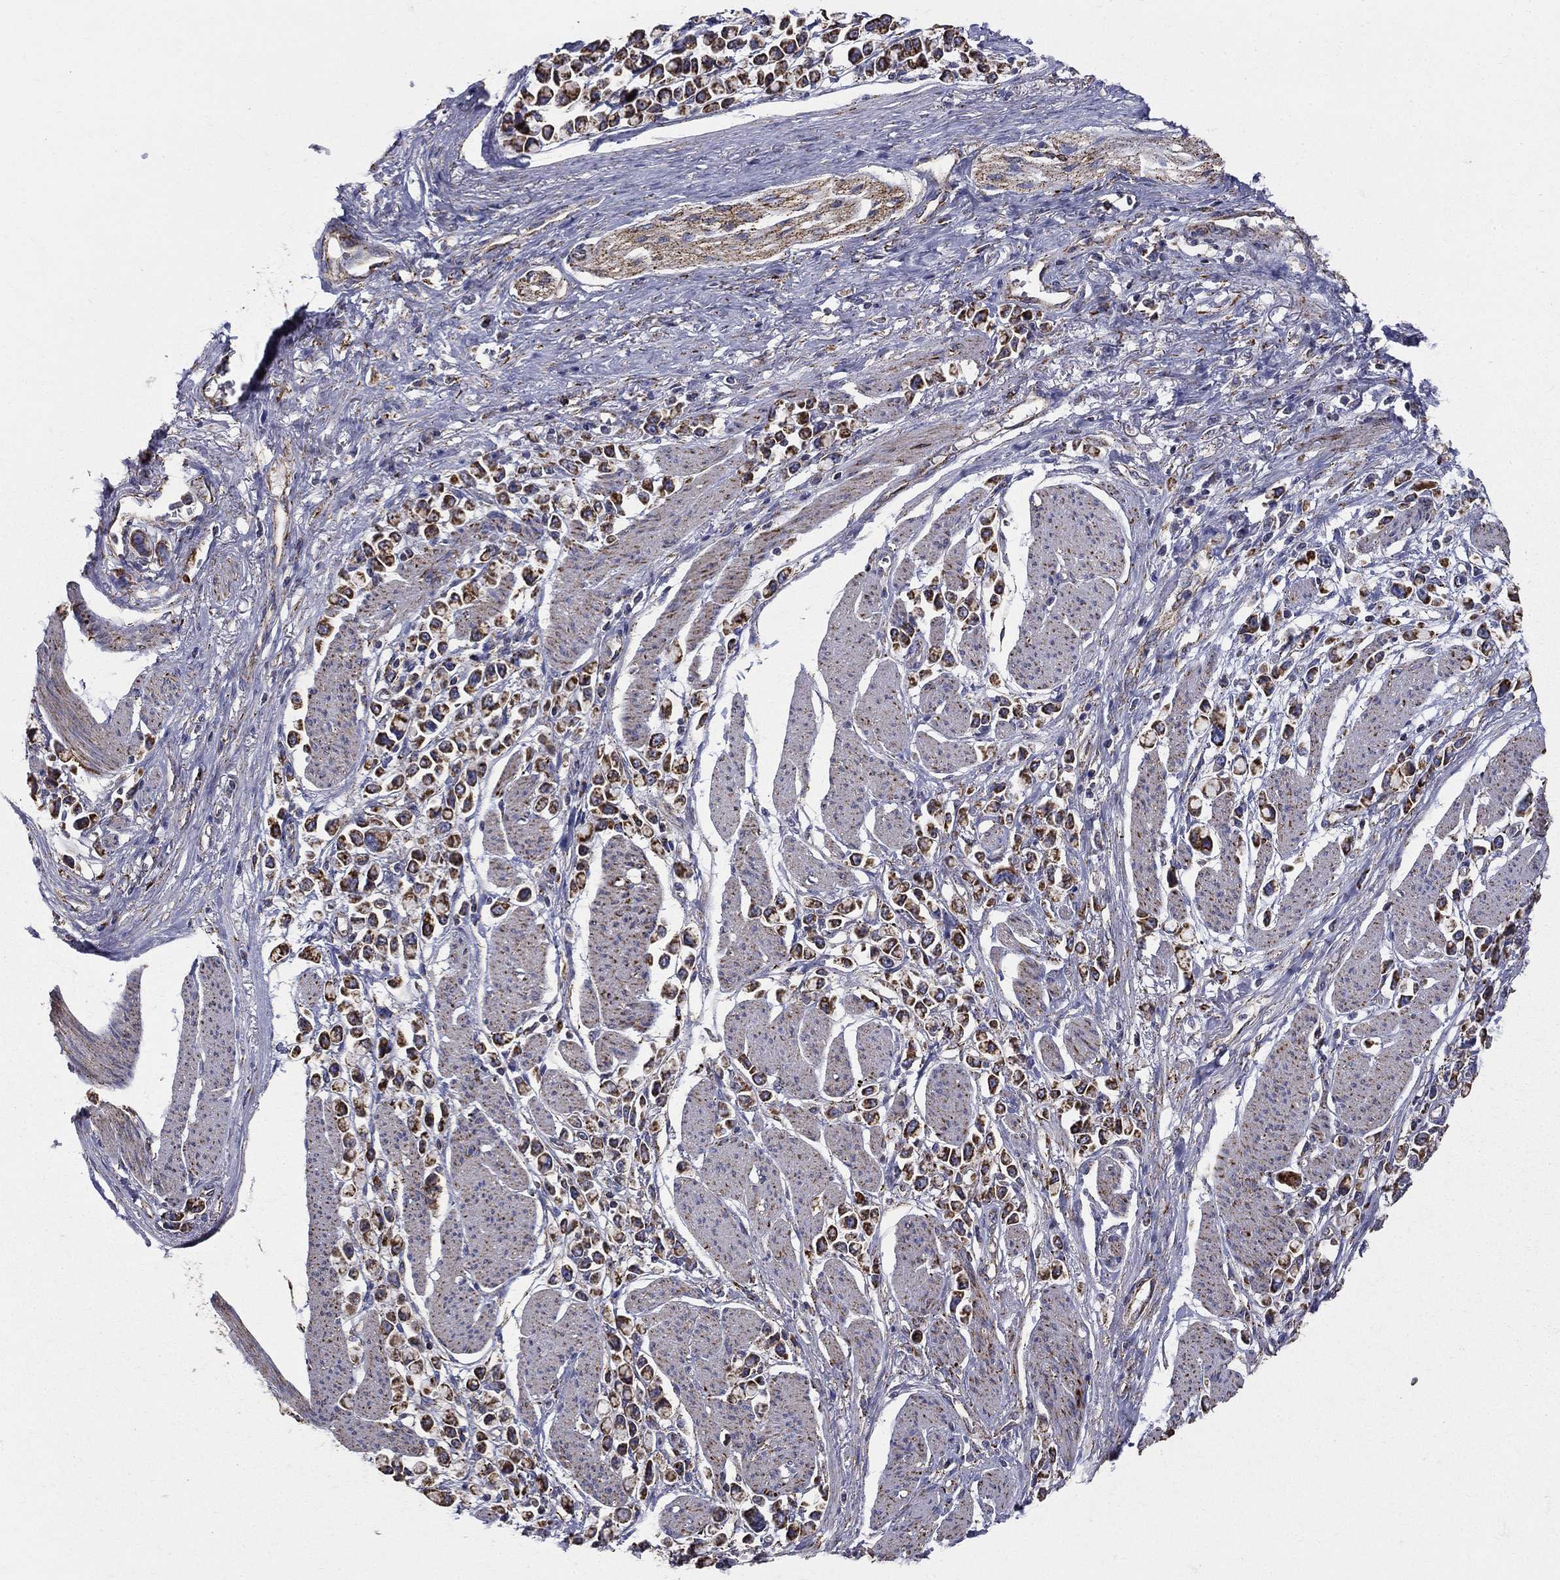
{"staining": {"intensity": "strong", "quantity": ">75%", "location": "cytoplasmic/membranous"}, "tissue": "stomach cancer", "cell_type": "Tumor cells", "image_type": "cancer", "snomed": [{"axis": "morphology", "description": "Adenocarcinoma, NOS"}, {"axis": "topography", "description": "Stomach"}], "caption": "Human stomach adenocarcinoma stained with a protein marker shows strong staining in tumor cells.", "gene": "GCSH", "patient": {"sex": "female", "age": 81}}